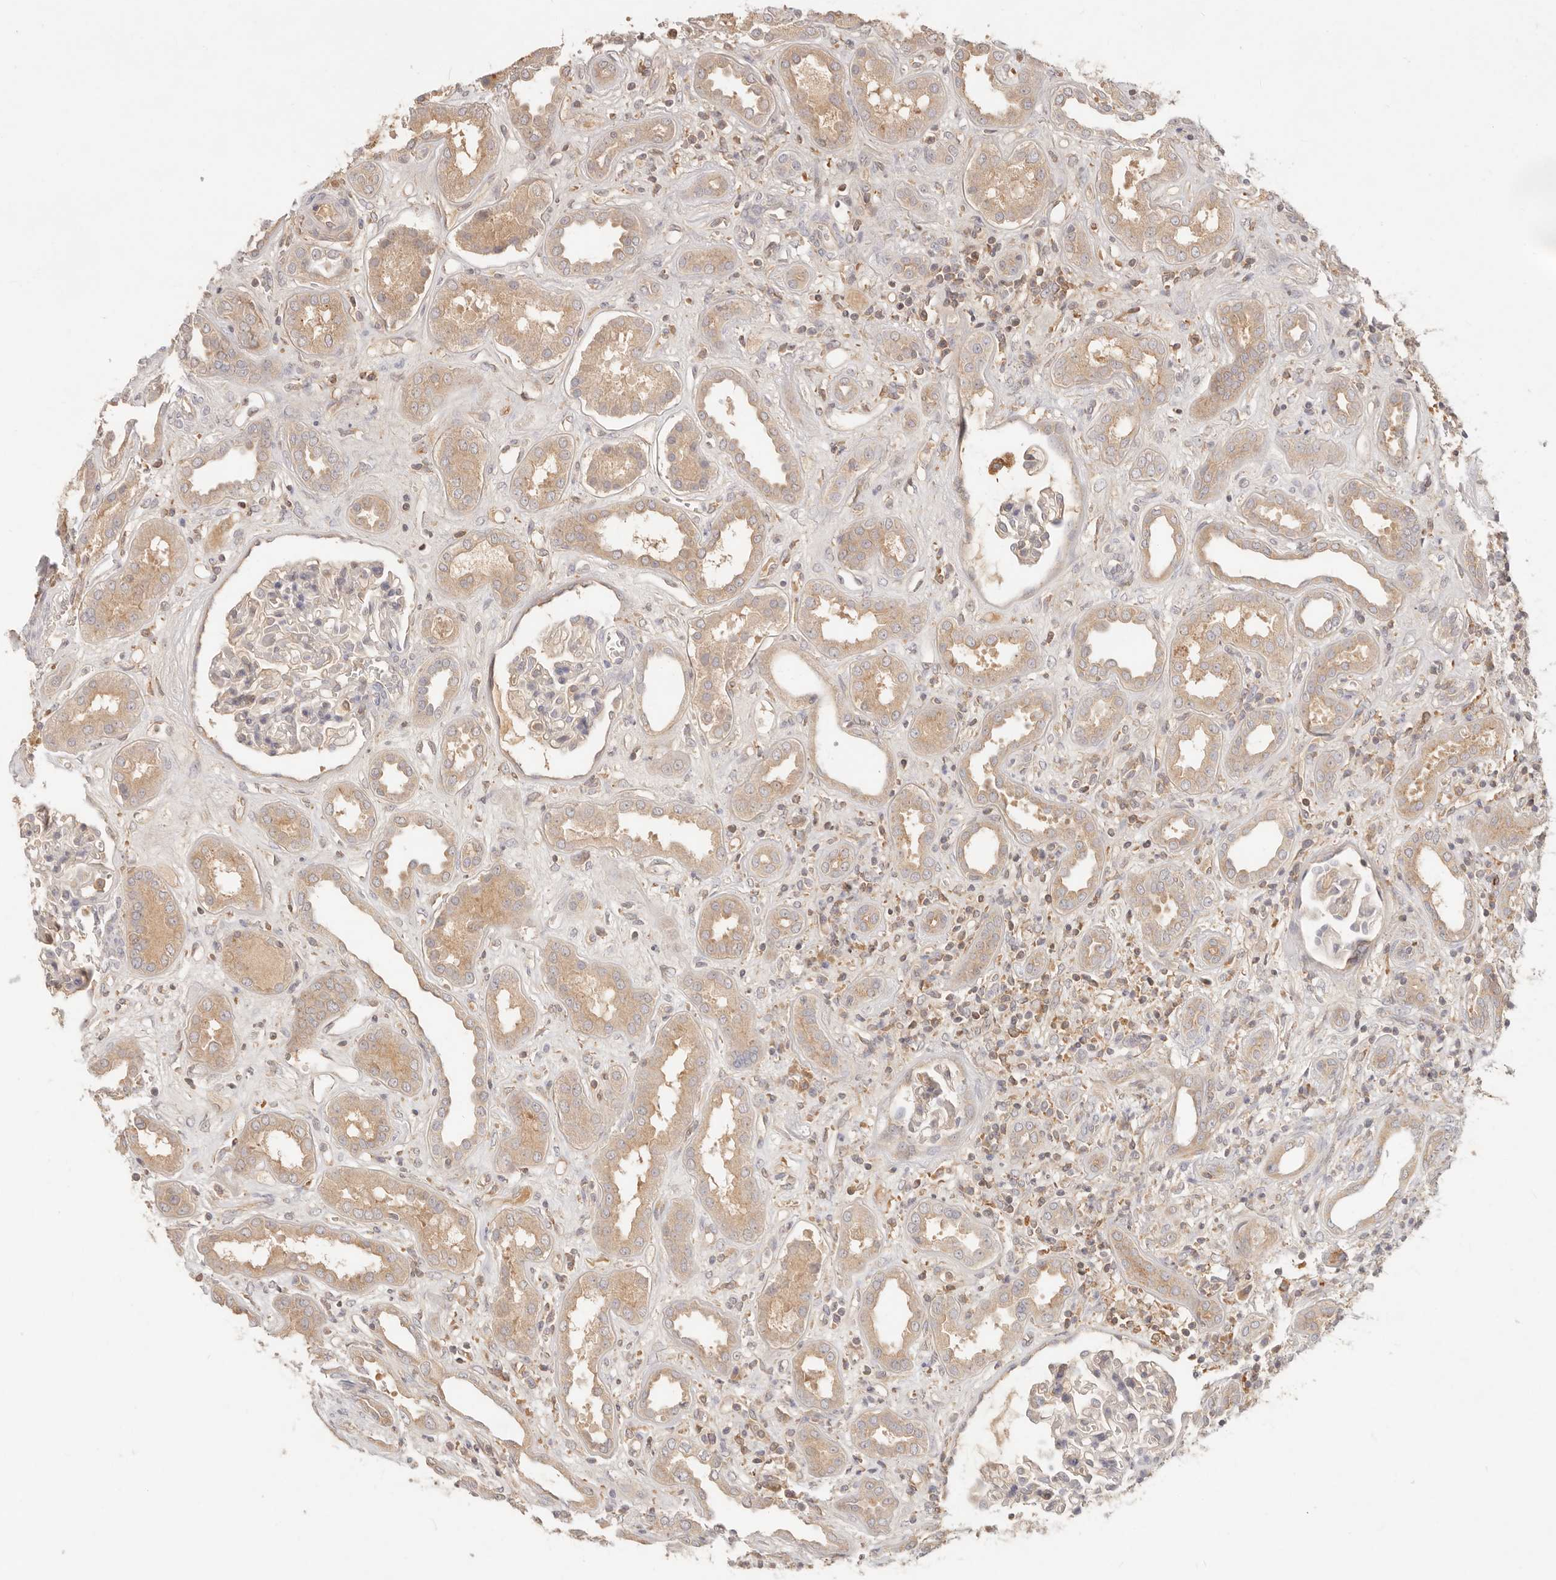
{"staining": {"intensity": "weak", "quantity": "<25%", "location": "cytoplasmic/membranous"}, "tissue": "kidney", "cell_type": "Cells in glomeruli", "image_type": "normal", "snomed": [{"axis": "morphology", "description": "Normal tissue, NOS"}, {"axis": "topography", "description": "Kidney"}], "caption": "Immunohistochemical staining of normal human kidney demonstrates no significant staining in cells in glomeruli. The staining was performed using DAB to visualize the protein expression in brown, while the nuclei were stained in blue with hematoxylin (Magnification: 20x).", "gene": "NECAP2", "patient": {"sex": "male", "age": 59}}